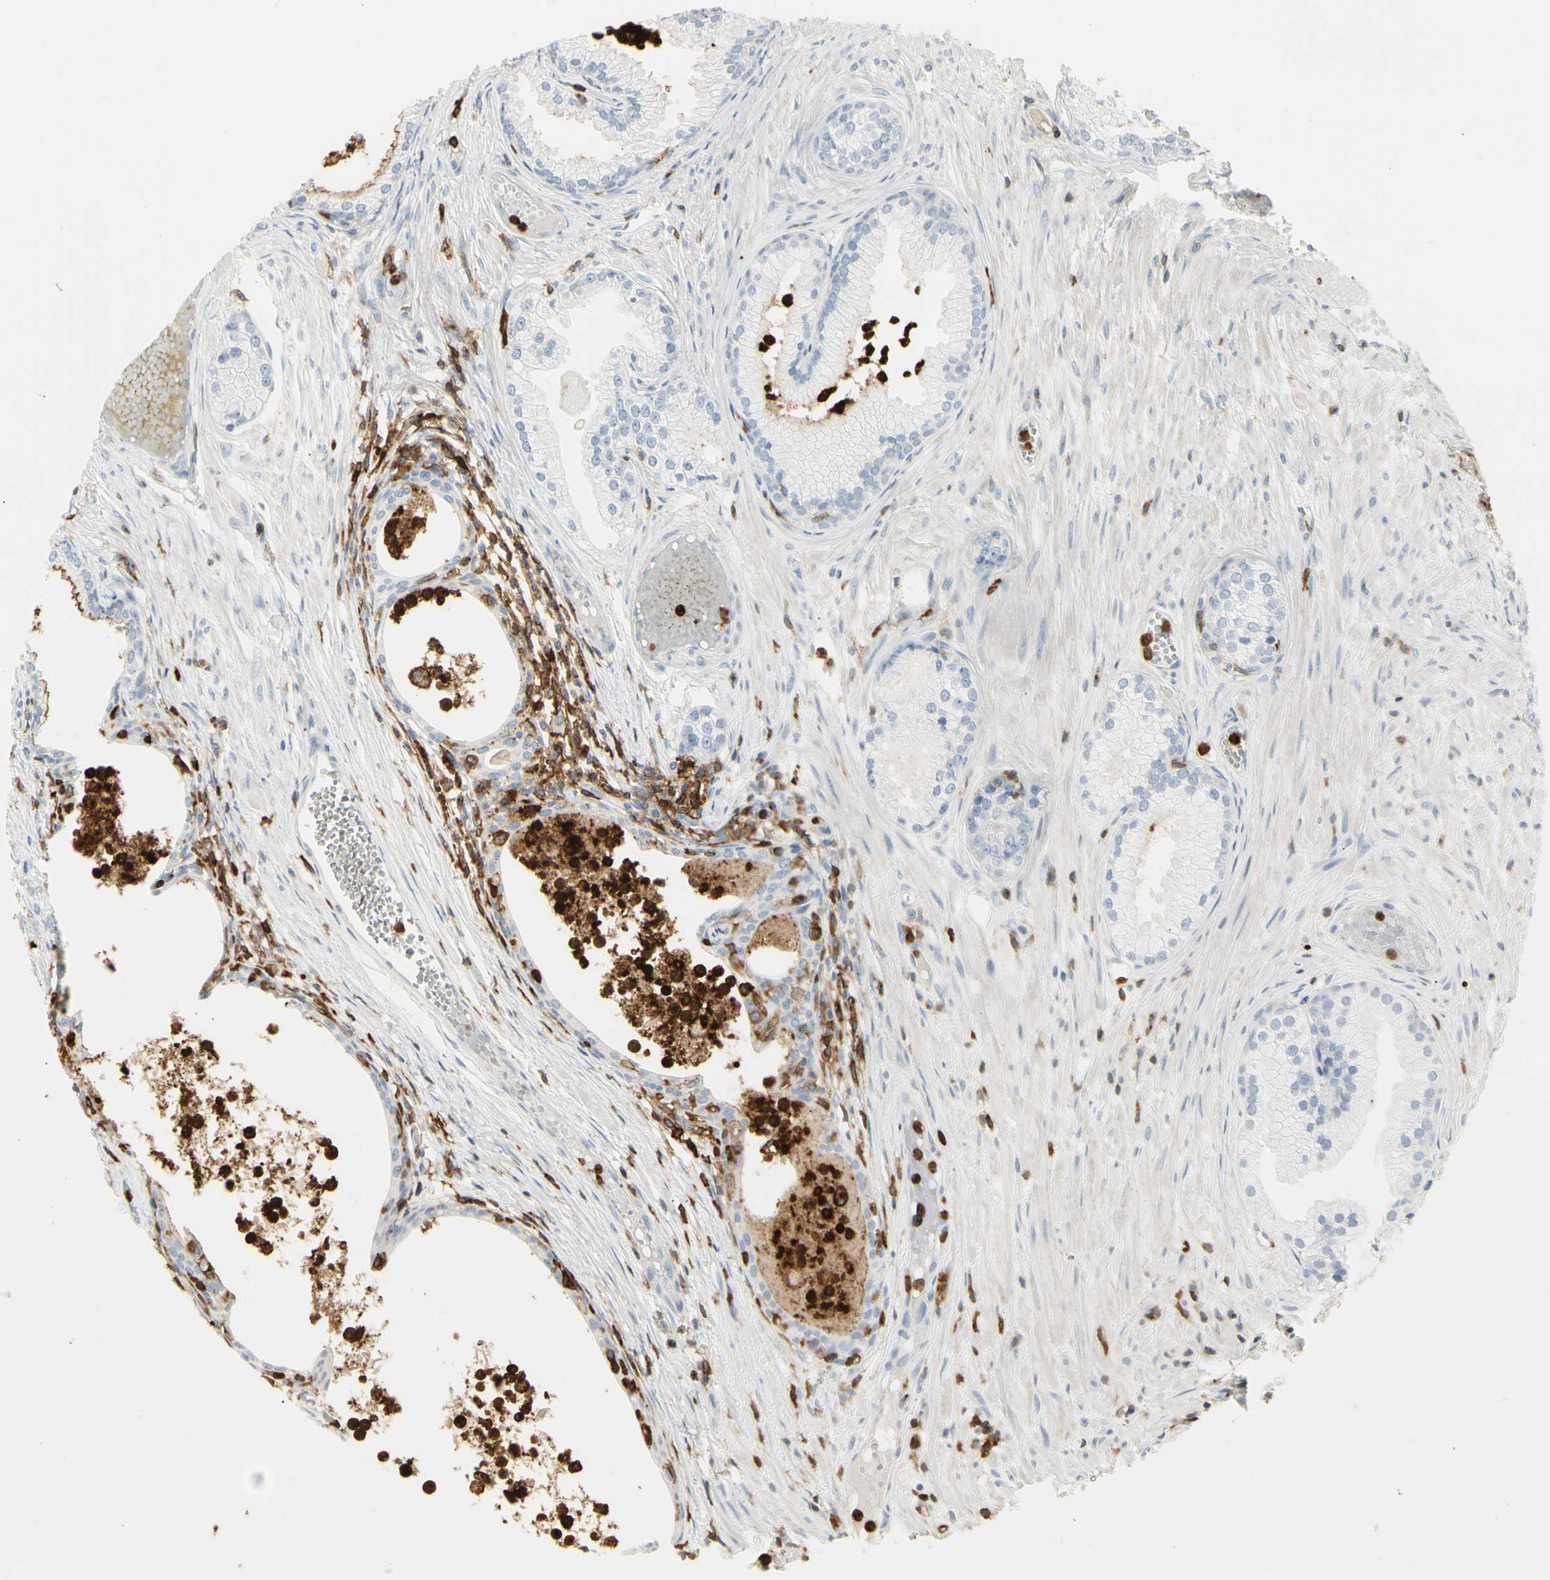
{"staining": {"intensity": "negative", "quantity": "none", "location": "none"}, "tissue": "prostate cancer", "cell_type": "Tumor cells", "image_type": "cancer", "snomed": [{"axis": "morphology", "description": "Adenocarcinoma, Low grade"}, {"axis": "topography", "description": "Prostate"}], "caption": "DAB immunohistochemical staining of prostate cancer (adenocarcinoma (low-grade)) reveals no significant expression in tumor cells.", "gene": "ITGB2", "patient": {"sex": "male", "age": 72}}